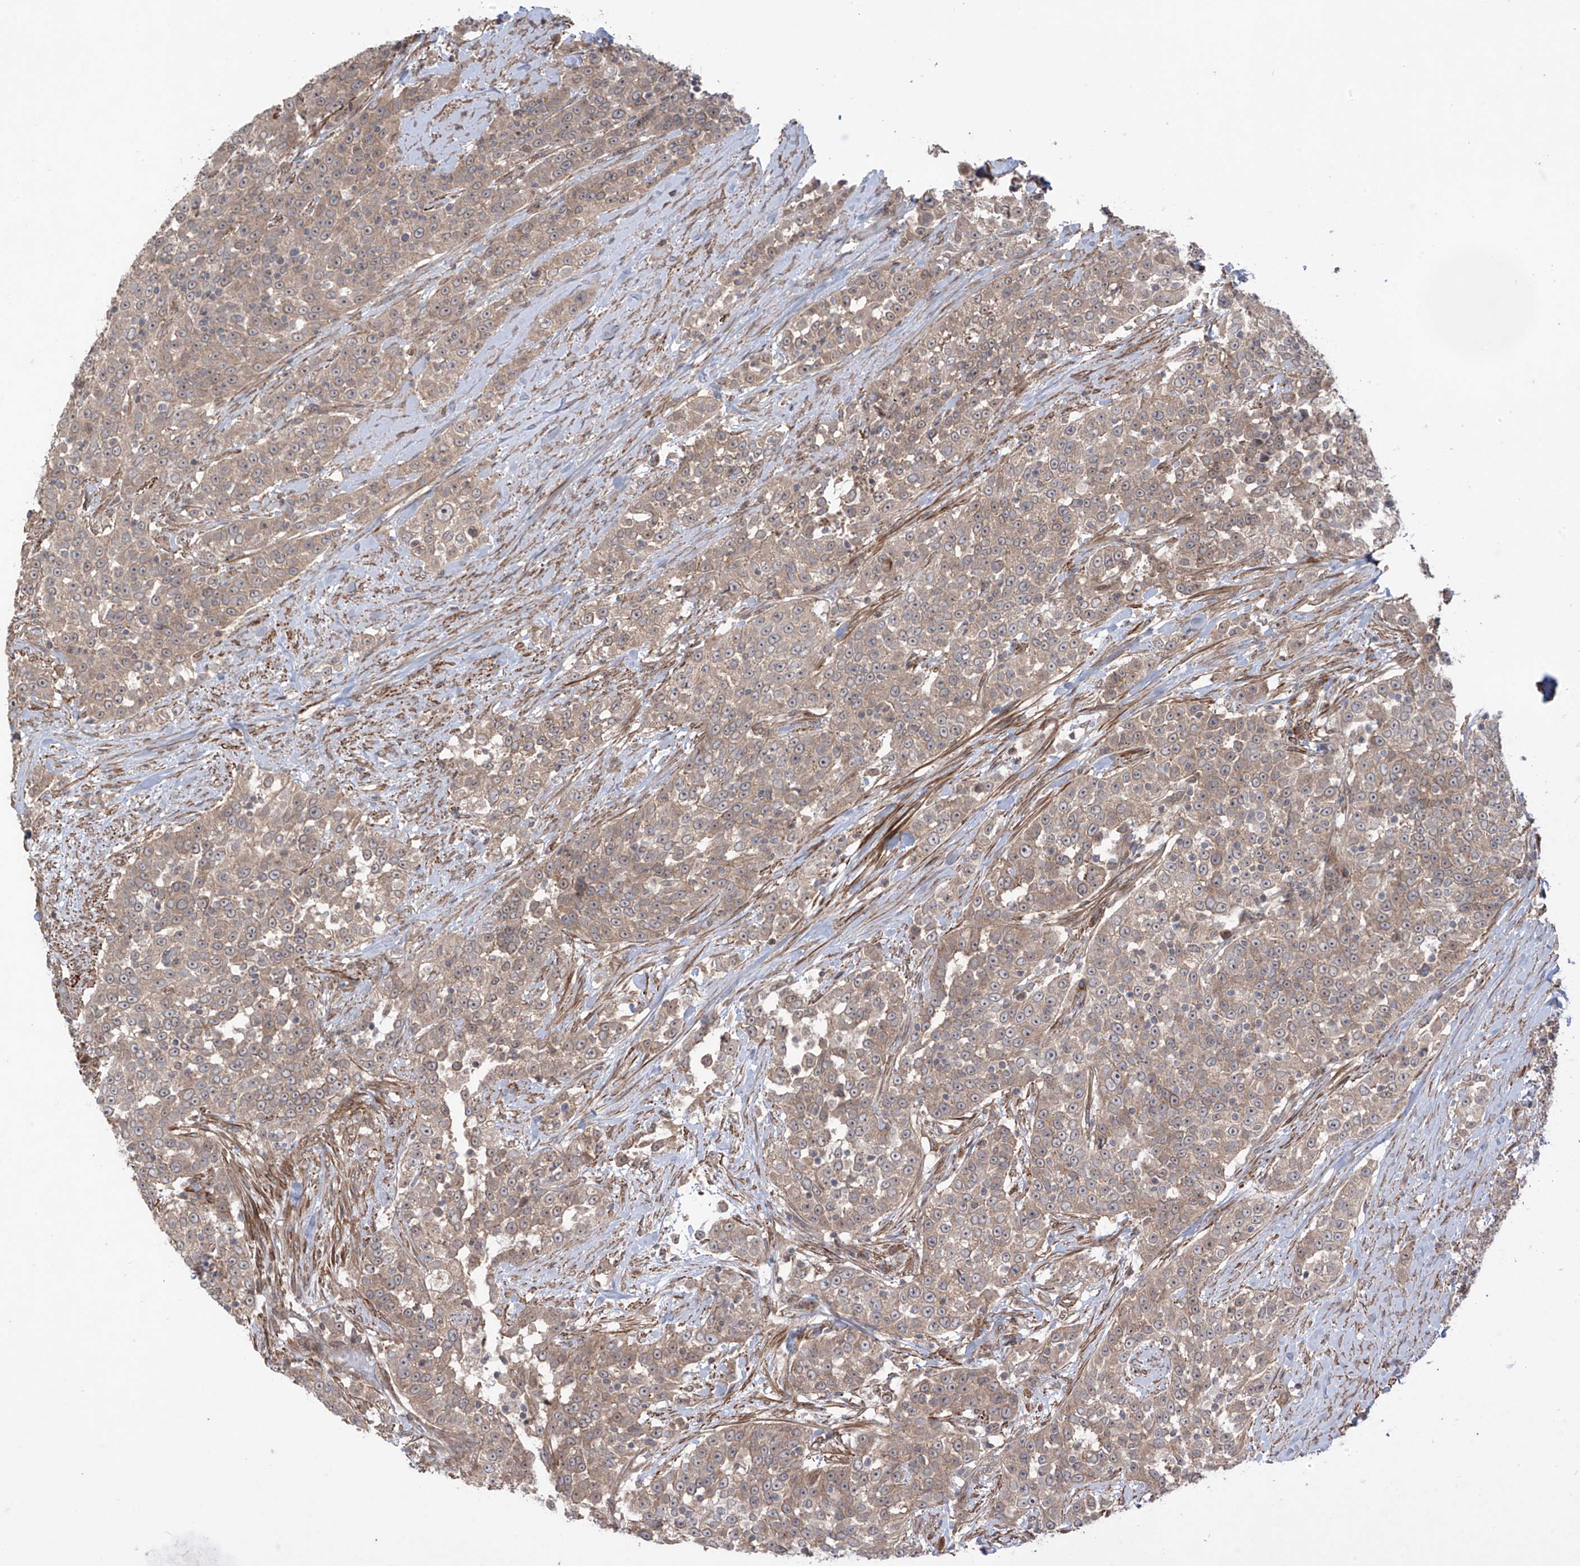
{"staining": {"intensity": "weak", "quantity": ">75%", "location": "cytoplasmic/membranous"}, "tissue": "urothelial cancer", "cell_type": "Tumor cells", "image_type": "cancer", "snomed": [{"axis": "morphology", "description": "Urothelial carcinoma, High grade"}, {"axis": "topography", "description": "Urinary bladder"}], "caption": "The photomicrograph demonstrates staining of urothelial cancer, revealing weak cytoplasmic/membranous protein staining (brown color) within tumor cells.", "gene": "LRRC74A", "patient": {"sex": "female", "age": 80}}